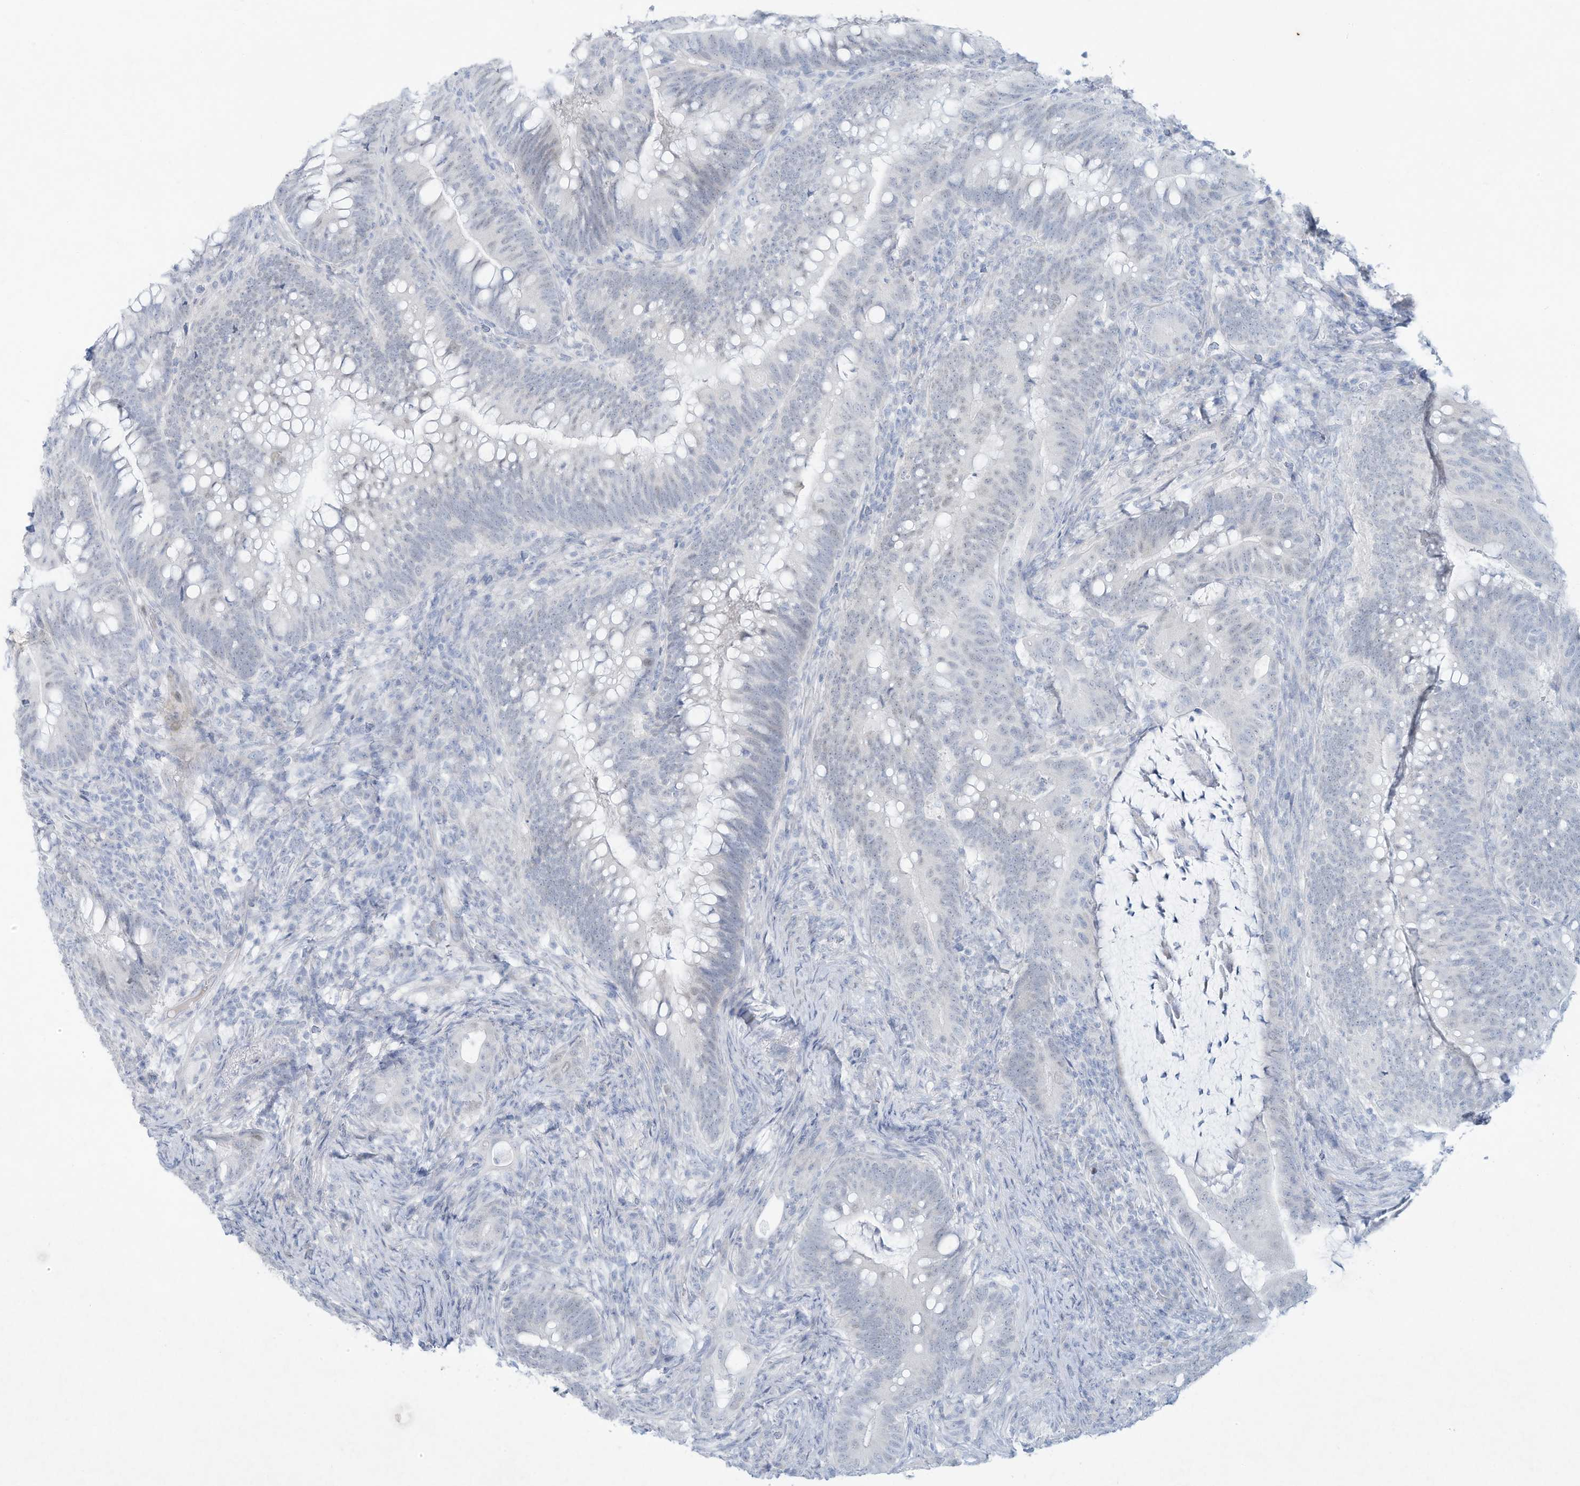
{"staining": {"intensity": "negative", "quantity": "none", "location": "none"}, "tissue": "colorectal cancer", "cell_type": "Tumor cells", "image_type": "cancer", "snomed": [{"axis": "morphology", "description": "Adenocarcinoma, NOS"}, {"axis": "topography", "description": "Colon"}], "caption": "Tumor cells show no significant positivity in colorectal cancer. The staining is performed using DAB (3,3'-diaminobenzidine) brown chromogen with nuclei counter-stained in using hematoxylin.", "gene": "PAX6", "patient": {"sex": "female", "age": 66}}